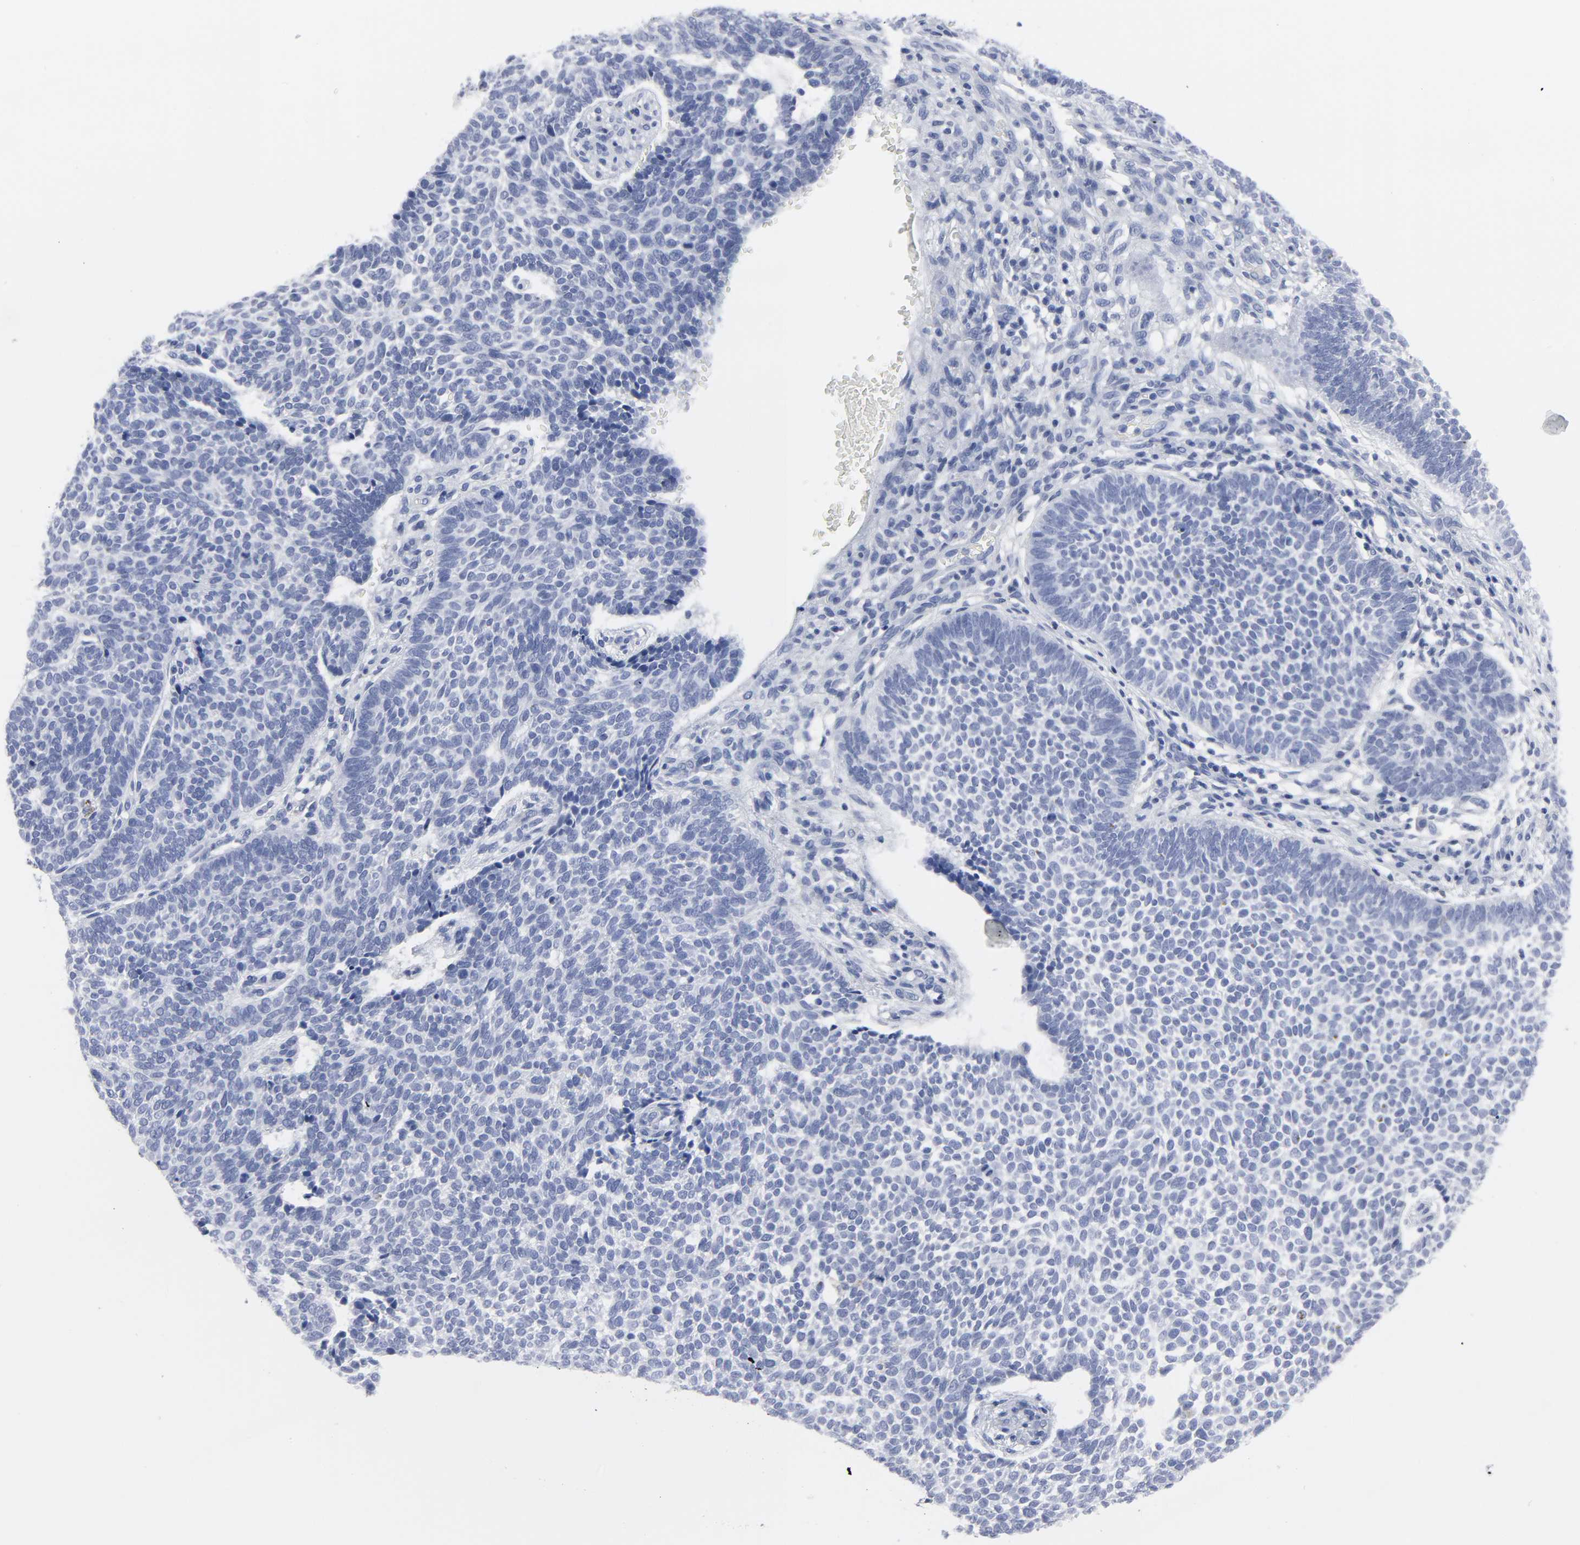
{"staining": {"intensity": "negative", "quantity": "none", "location": "none"}, "tissue": "skin cancer", "cell_type": "Tumor cells", "image_type": "cancer", "snomed": [{"axis": "morphology", "description": "Normal tissue, NOS"}, {"axis": "morphology", "description": "Basal cell carcinoma"}, {"axis": "topography", "description": "Skin"}], "caption": "Tumor cells are negative for brown protein staining in basal cell carcinoma (skin).", "gene": "HNF4A", "patient": {"sex": "male", "age": 87}}